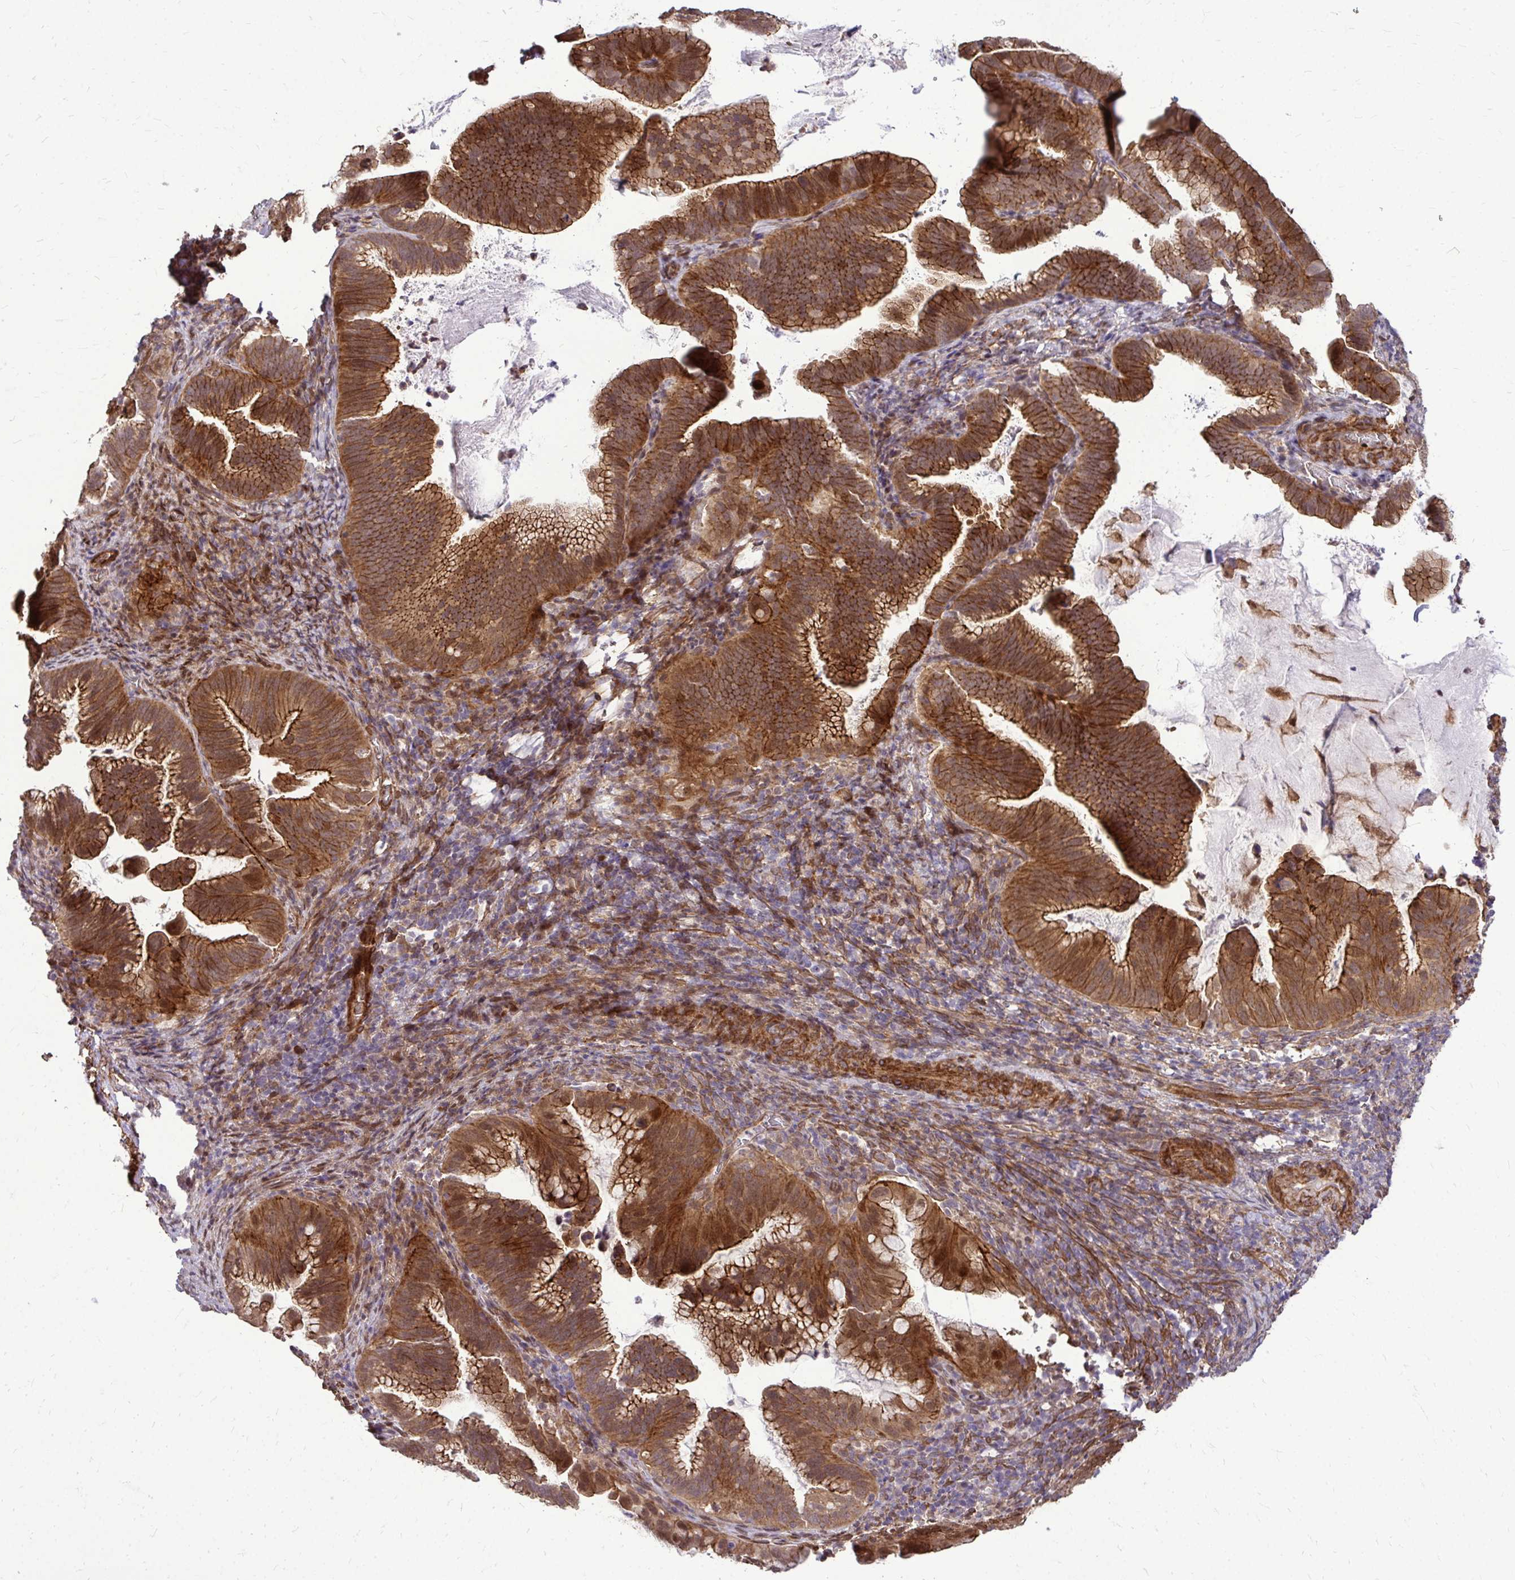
{"staining": {"intensity": "strong", "quantity": ">75%", "location": "cytoplasmic/membranous,nuclear"}, "tissue": "cervical cancer", "cell_type": "Tumor cells", "image_type": "cancer", "snomed": [{"axis": "morphology", "description": "Adenocarcinoma, NOS"}, {"axis": "topography", "description": "Cervix"}], "caption": "Immunohistochemical staining of cervical cancer displays high levels of strong cytoplasmic/membranous and nuclear protein expression in about >75% of tumor cells.", "gene": "TRIP6", "patient": {"sex": "female", "age": 61}}